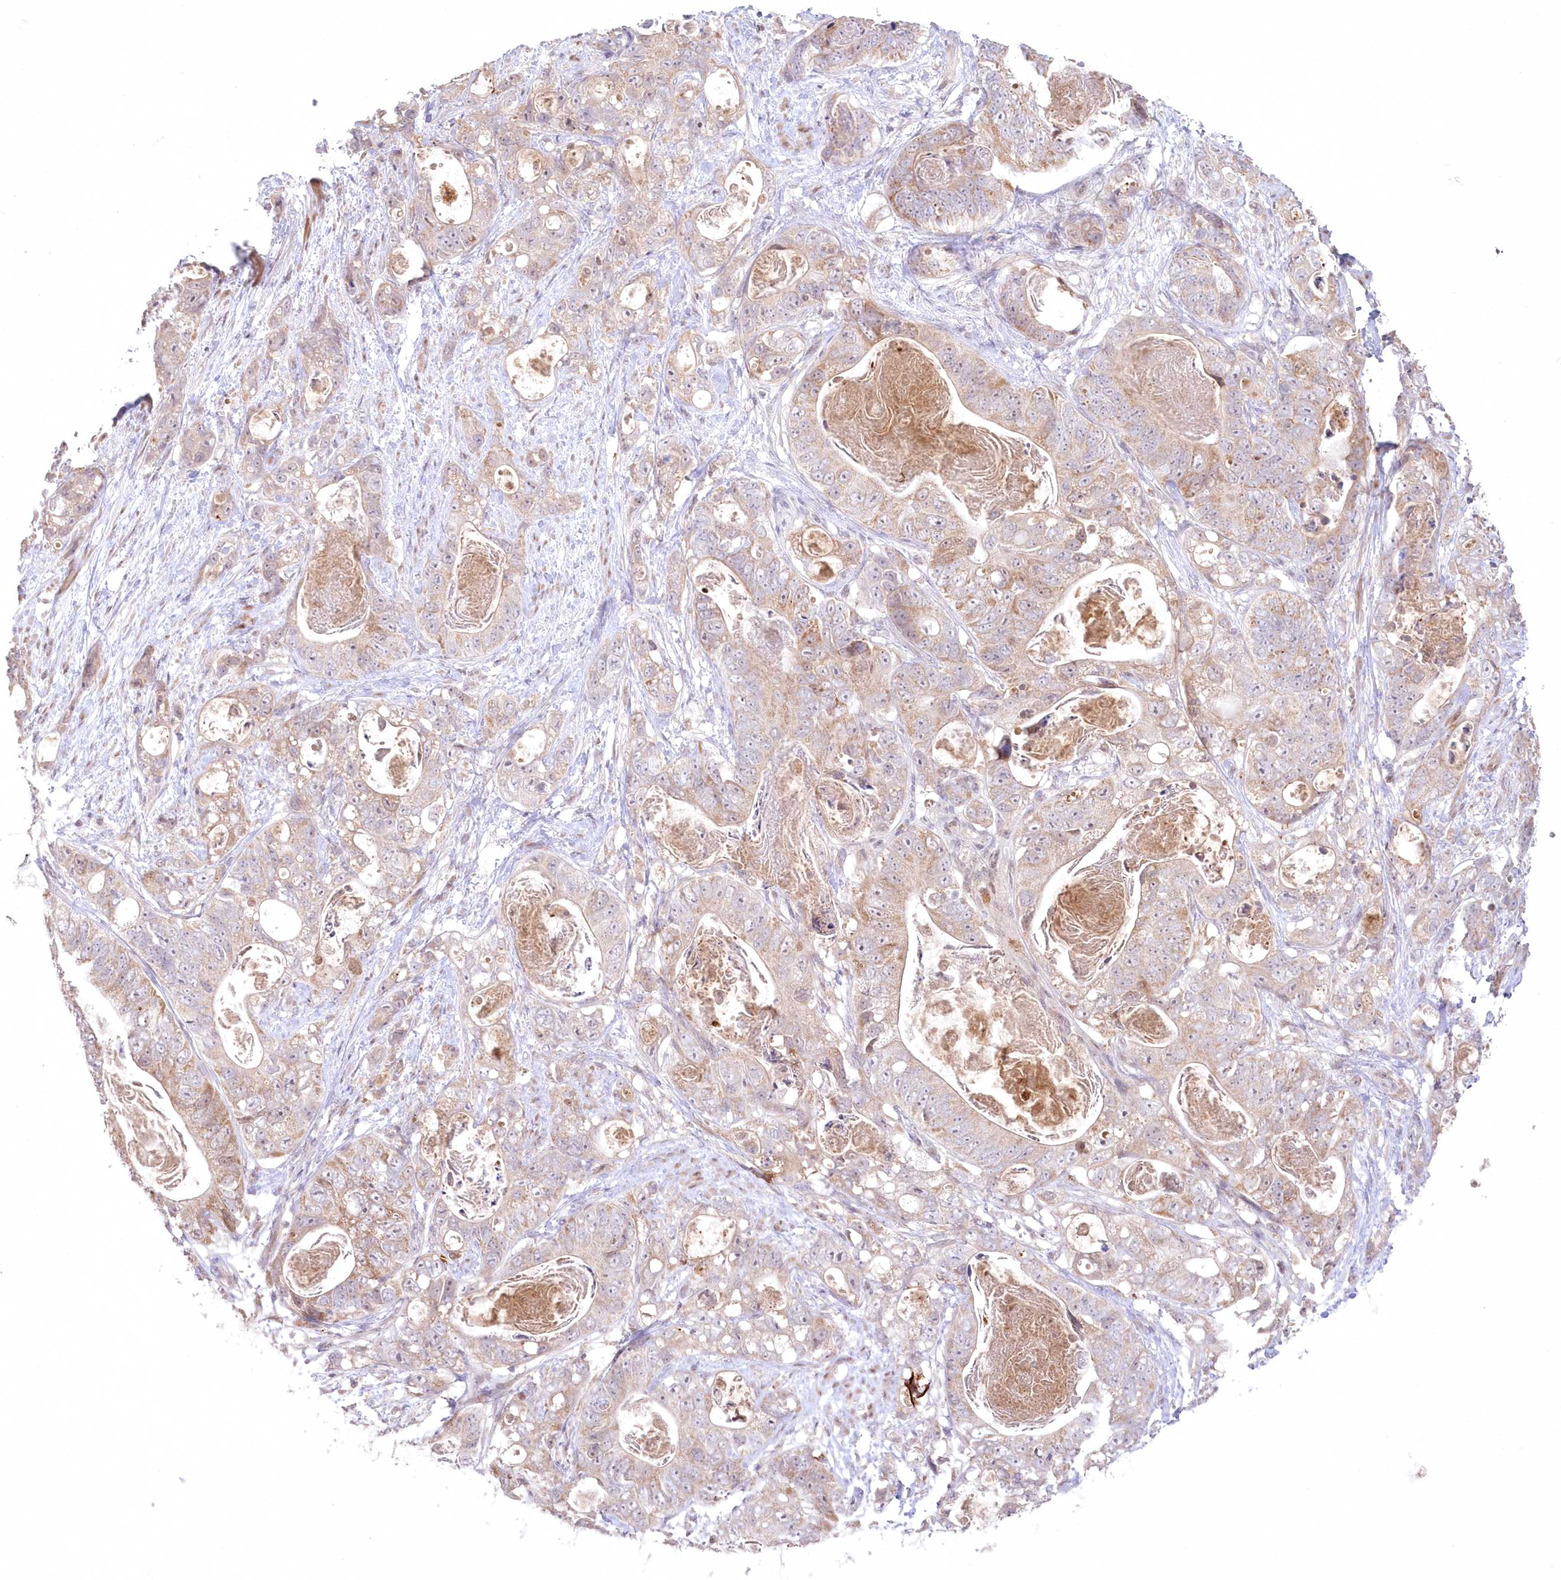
{"staining": {"intensity": "weak", "quantity": "25%-75%", "location": "cytoplasmic/membranous"}, "tissue": "stomach cancer", "cell_type": "Tumor cells", "image_type": "cancer", "snomed": [{"axis": "morphology", "description": "Normal tissue, NOS"}, {"axis": "morphology", "description": "Adenocarcinoma, NOS"}, {"axis": "topography", "description": "Stomach"}], "caption": "Stomach adenocarcinoma stained with a brown dye exhibits weak cytoplasmic/membranous positive staining in approximately 25%-75% of tumor cells.", "gene": "ASCC1", "patient": {"sex": "female", "age": 89}}